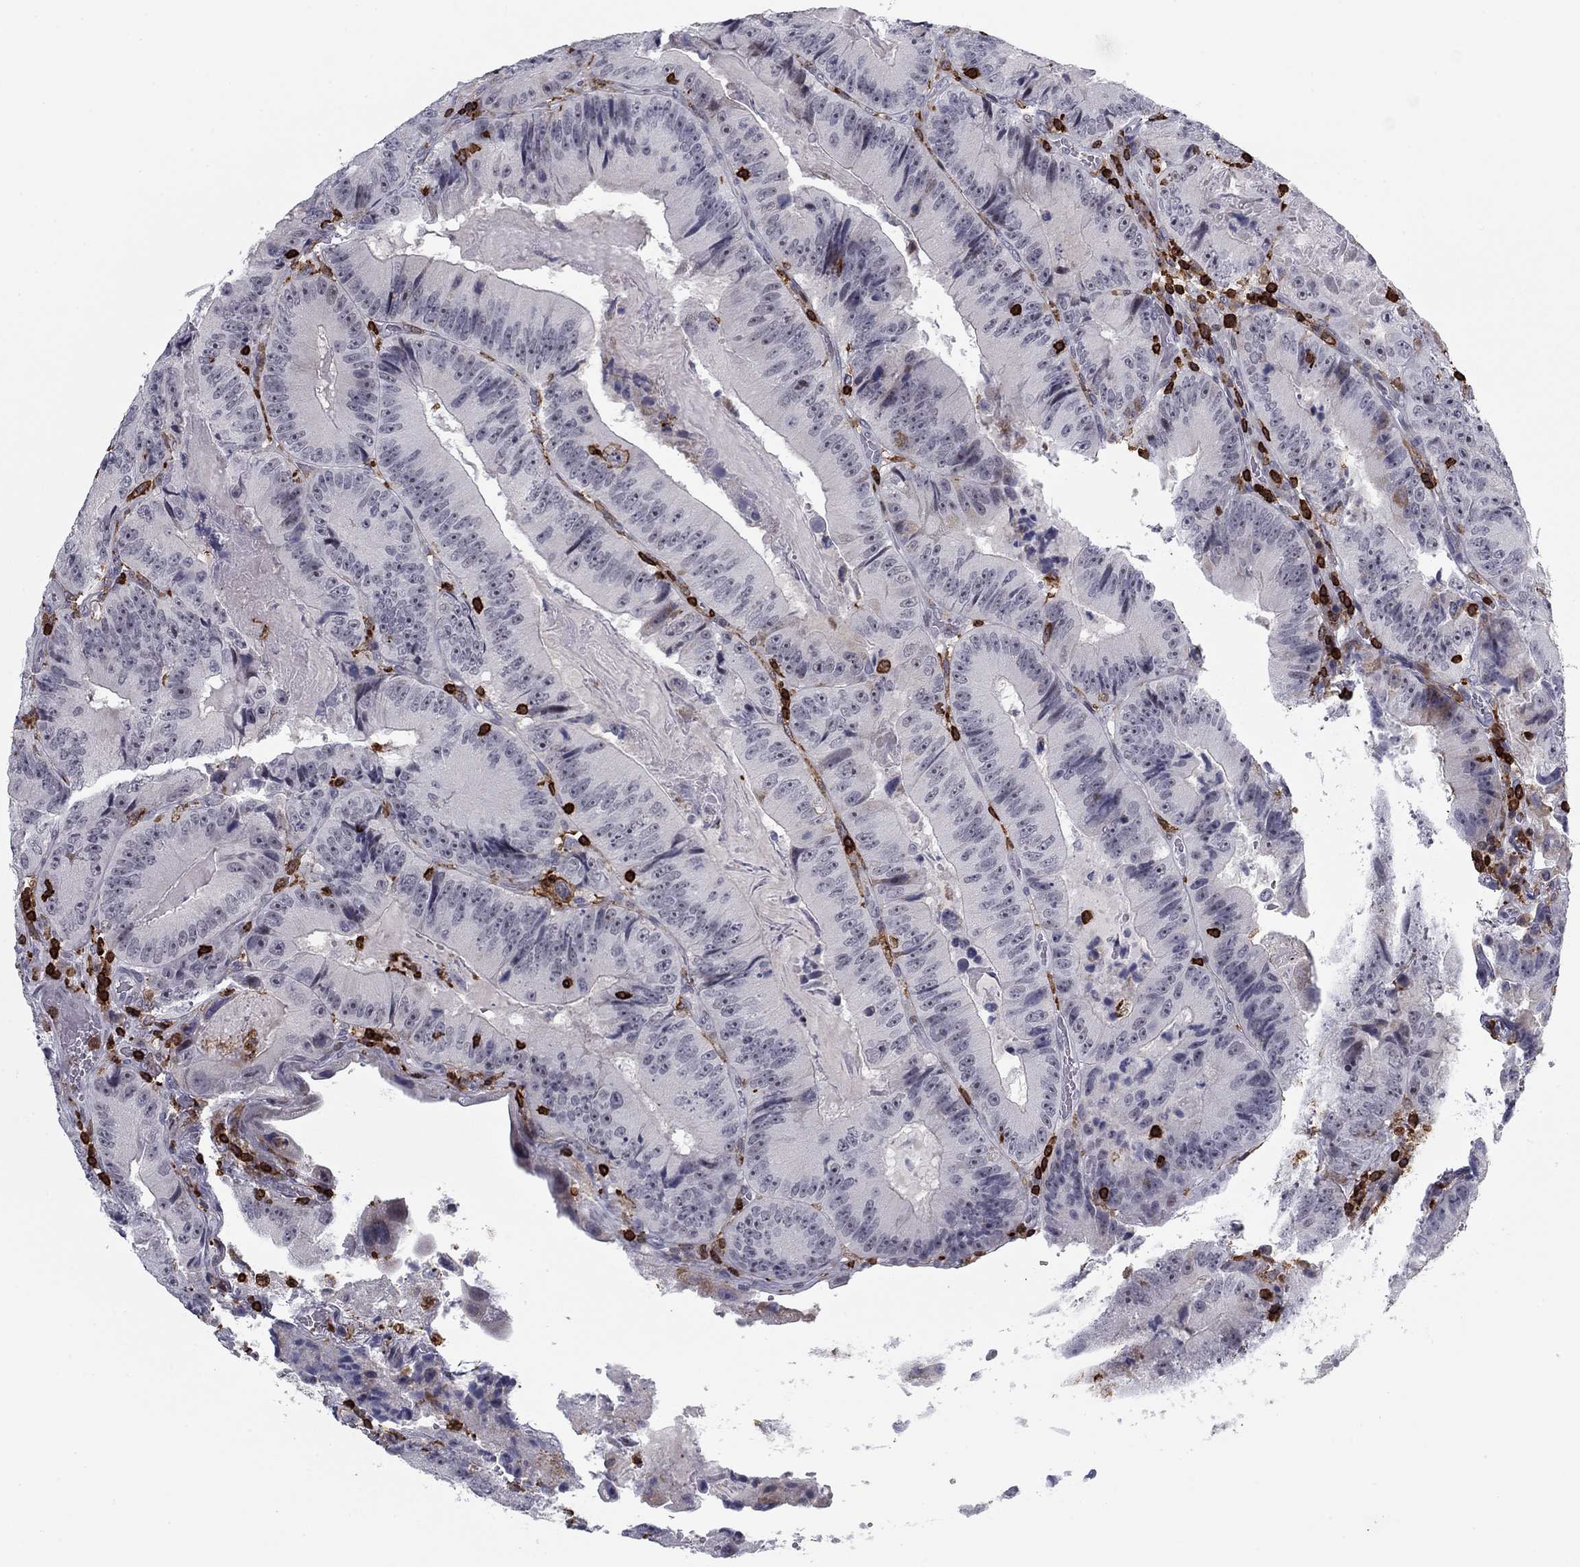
{"staining": {"intensity": "negative", "quantity": "none", "location": "none"}, "tissue": "colorectal cancer", "cell_type": "Tumor cells", "image_type": "cancer", "snomed": [{"axis": "morphology", "description": "Adenocarcinoma, NOS"}, {"axis": "topography", "description": "Colon"}], "caption": "Colorectal cancer (adenocarcinoma) was stained to show a protein in brown. There is no significant positivity in tumor cells.", "gene": "ARHGAP27", "patient": {"sex": "female", "age": 86}}